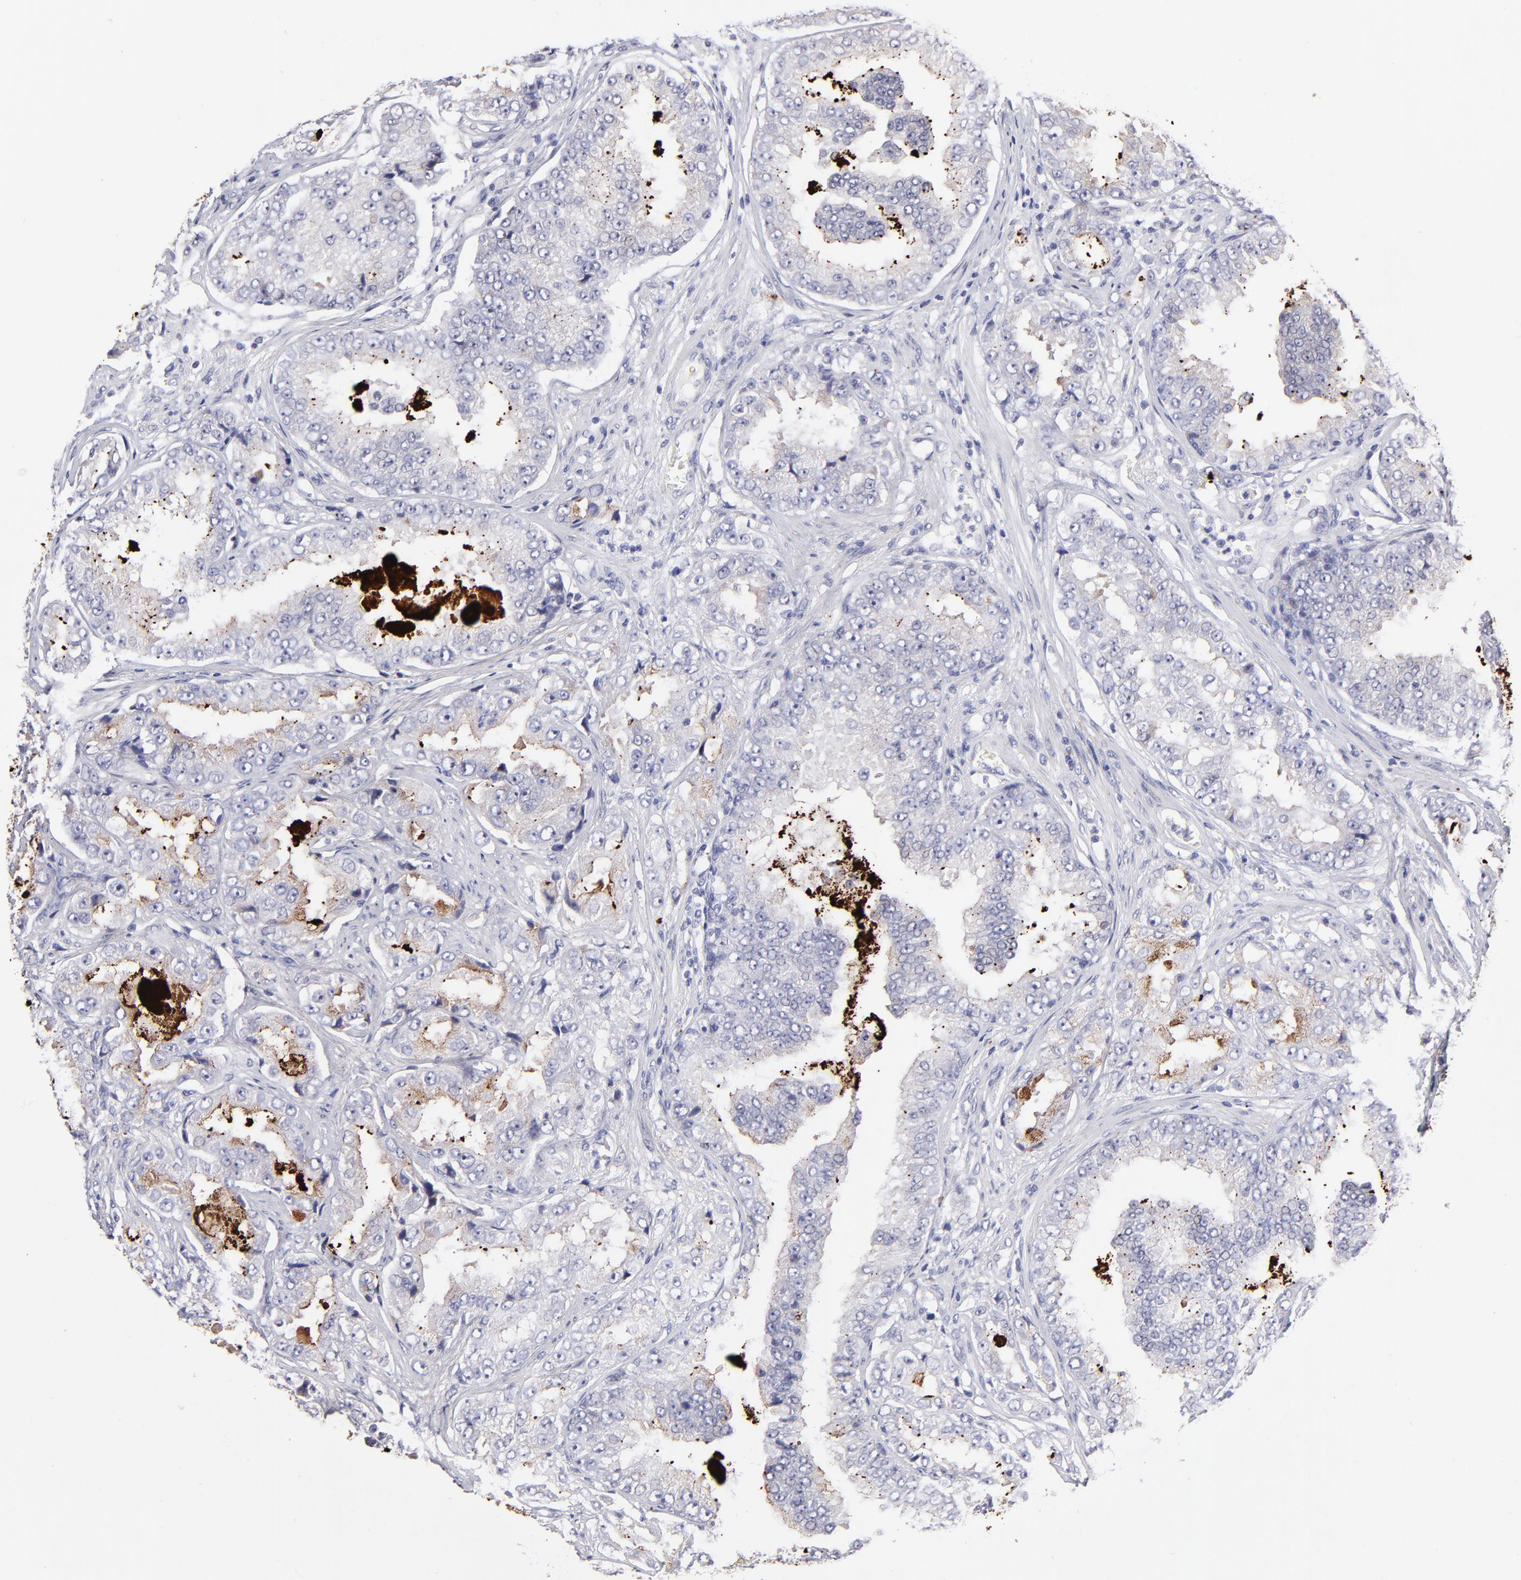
{"staining": {"intensity": "weak", "quantity": "<25%", "location": "cytoplasmic/membranous"}, "tissue": "prostate cancer", "cell_type": "Tumor cells", "image_type": "cancer", "snomed": [{"axis": "morphology", "description": "Adenocarcinoma, High grade"}, {"axis": "topography", "description": "Prostate"}], "caption": "IHC photomicrograph of high-grade adenocarcinoma (prostate) stained for a protein (brown), which displays no expression in tumor cells.", "gene": "BTG2", "patient": {"sex": "male", "age": 73}}